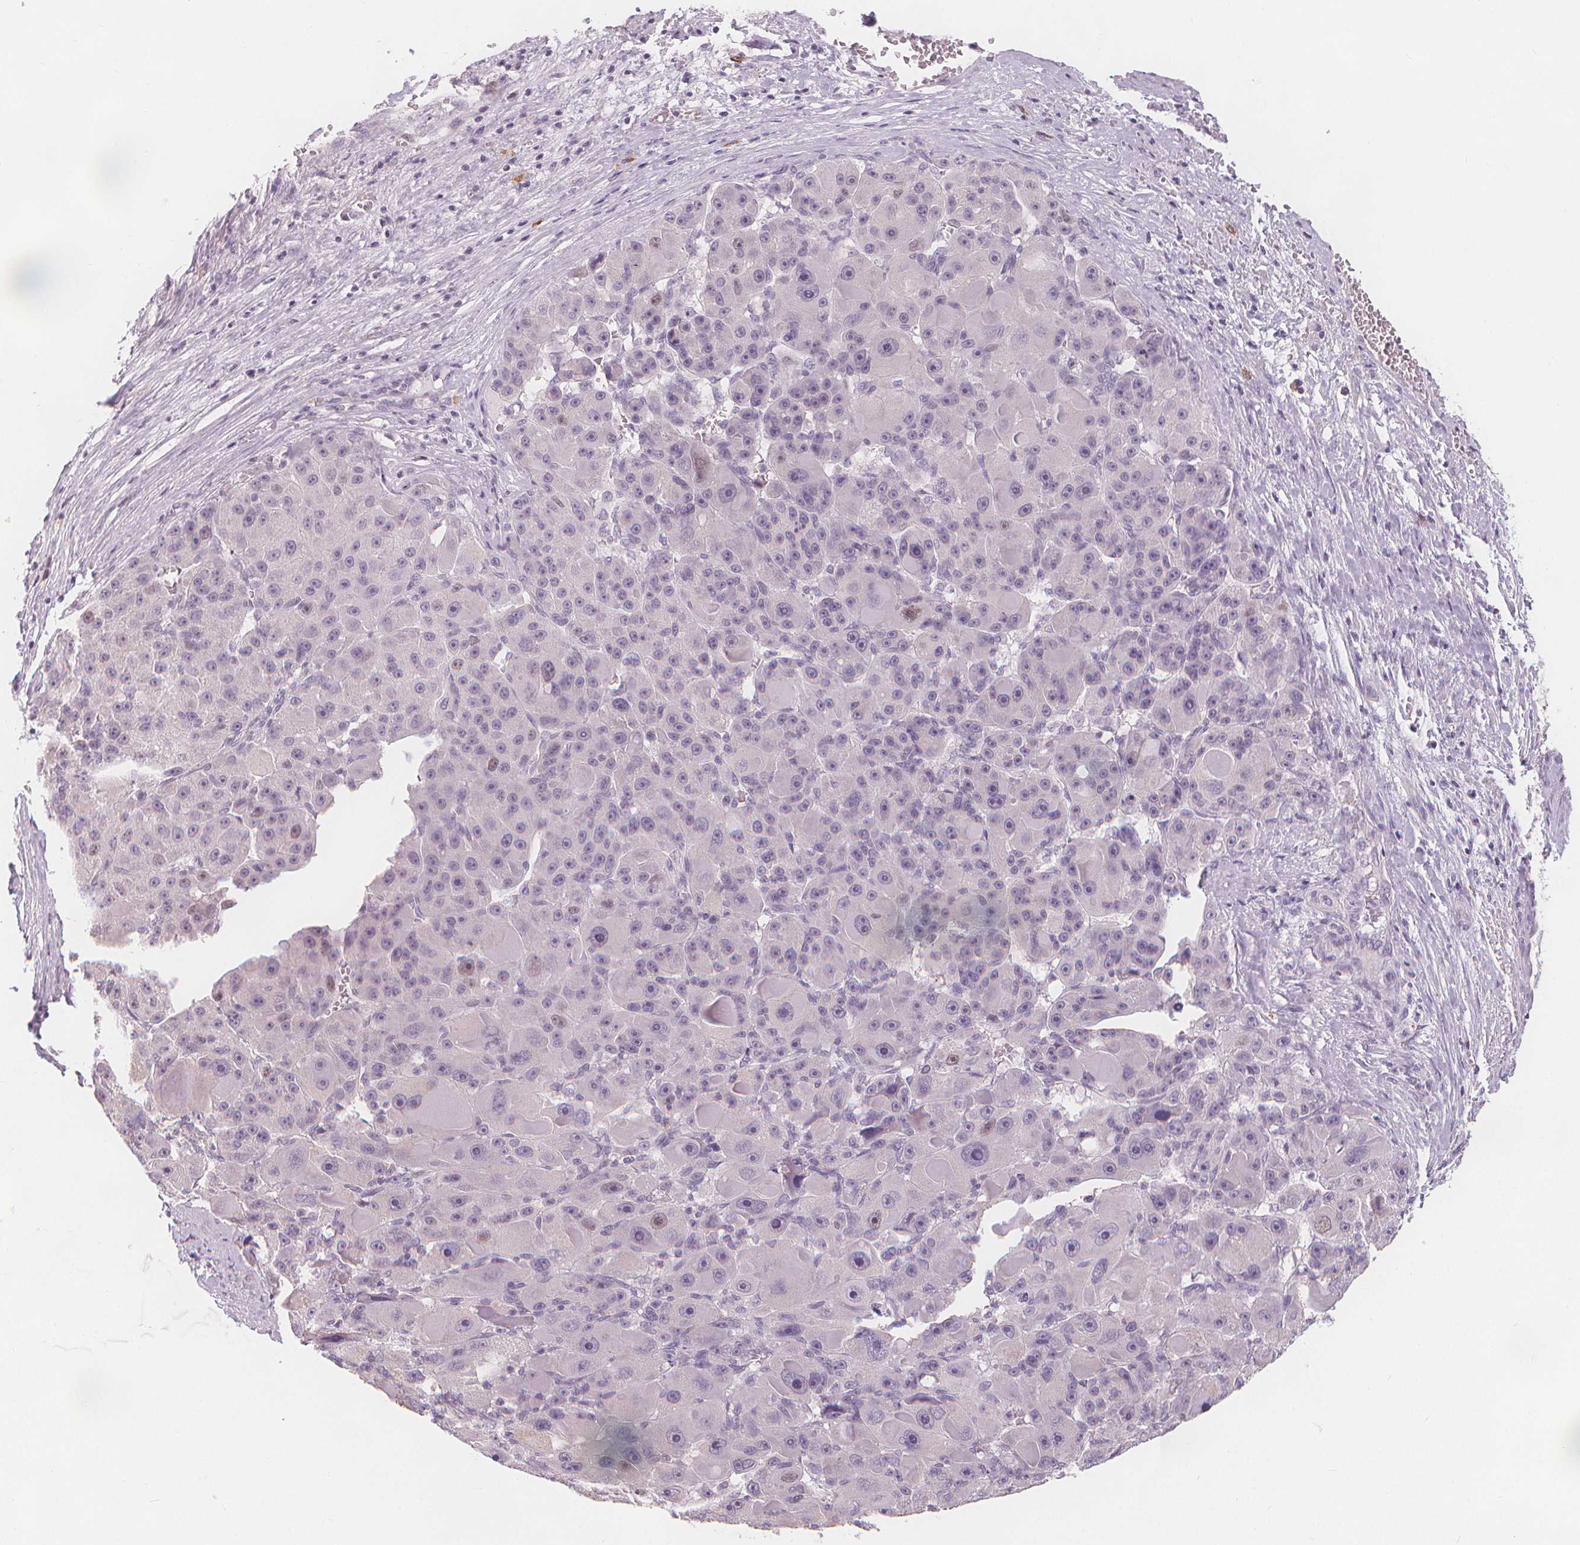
{"staining": {"intensity": "negative", "quantity": "none", "location": "none"}, "tissue": "liver cancer", "cell_type": "Tumor cells", "image_type": "cancer", "snomed": [{"axis": "morphology", "description": "Carcinoma, Hepatocellular, NOS"}, {"axis": "topography", "description": "Liver"}], "caption": "An immunohistochemistry (IHC) micrograph of liver cancer is shown. There is no staining in tumor cells of liver cancer.", "gene": "TIPIN", "patient": {"sex": "male", "age": 76}}